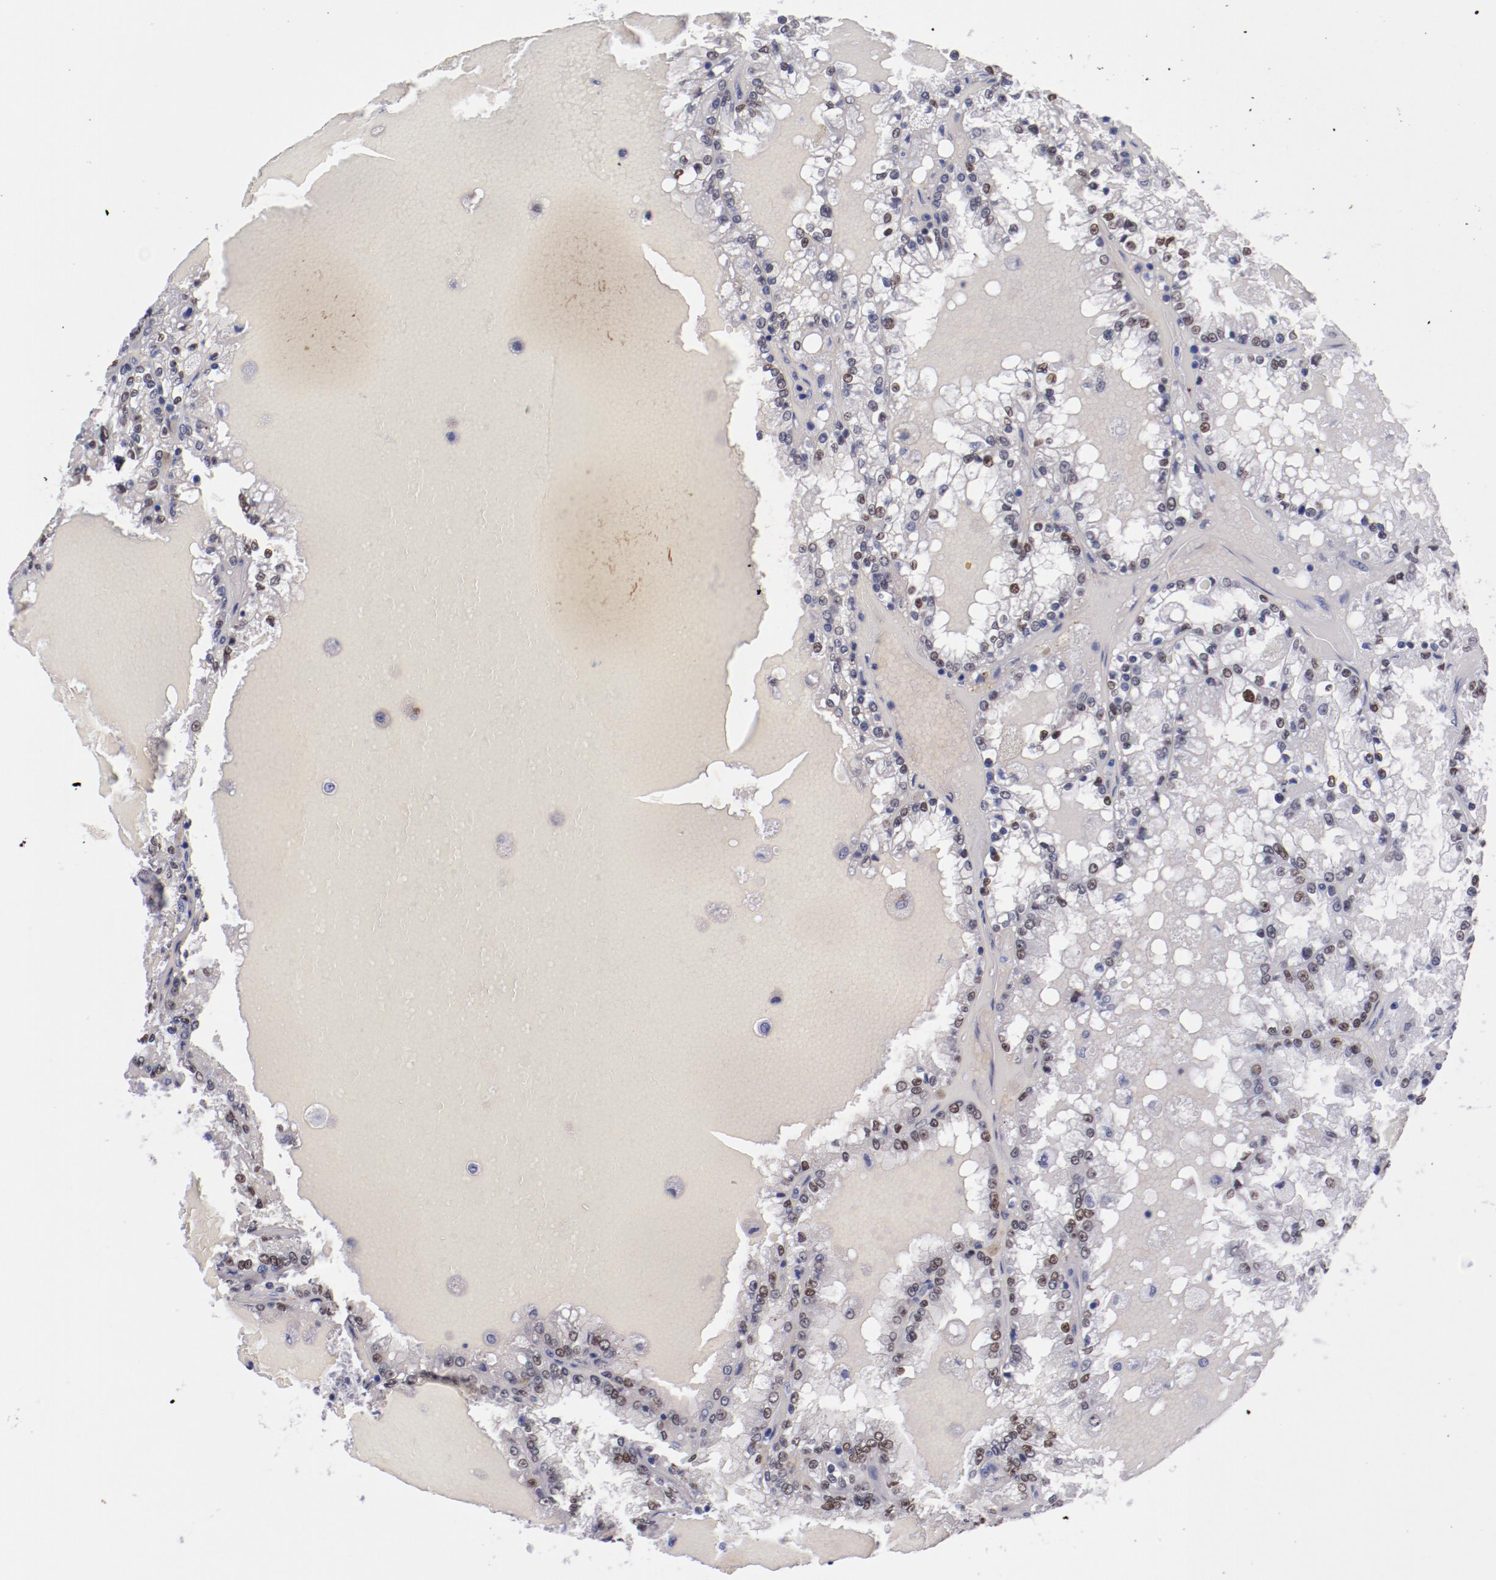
{"staining": {"intensity": "moderate", "quantity": ">75%", "location": "nuclear"}, "tissue": "renal cancer", "cell_type": "Tumor cells", "image_type": "cancer", "snomed": [{"axis": "morphology", "description": "Adenocarcinoma, NOS"}, {"axis": "topography", "description": "Kidney"}], "caption": "Protein expression analysis of human renal cancer reveals moderate nuclear expression in approximately >75% of tumor cells.", "gene": "HNF1B", "patient": {"sex": "female", "age": 56}}